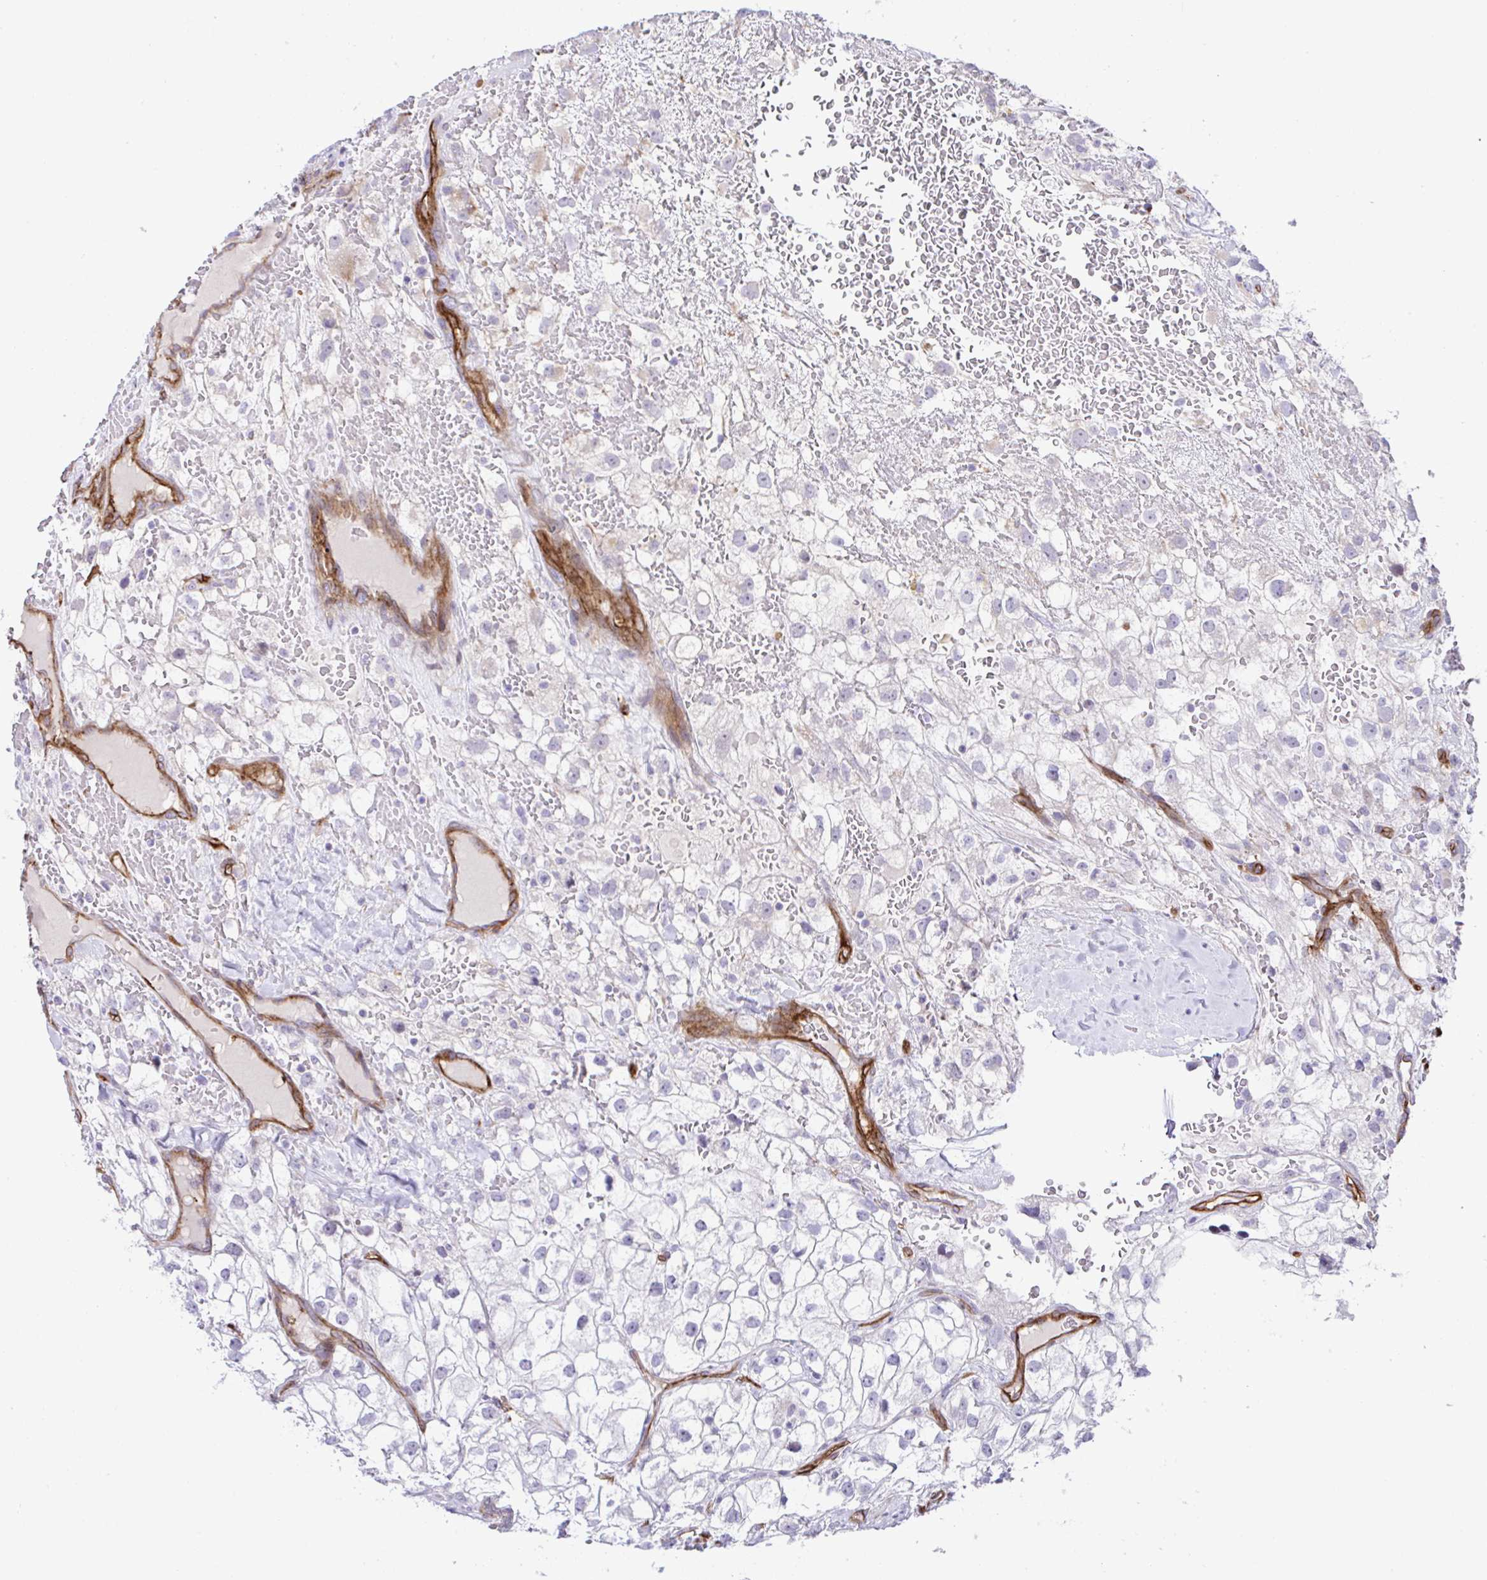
{"staining": {"intensity": "negative", "quantity": "none", "location": "none"}, "tissue": "renal cancer", "cell_type": "Tumor cells", "image_type": "cancer", "snomed": [{"axis": "morphology", "description": "Adenocarcinoma, NOS"}, {"axis": "topography", "description": "Kidney"}], "caption": "Renal adenocarcinoma stained for a protein using immunohistochemistry (IHC) displays no positivity tumor cells.", "gene": "FBXO34", "patient": {"sex": "male", "age": 59}}